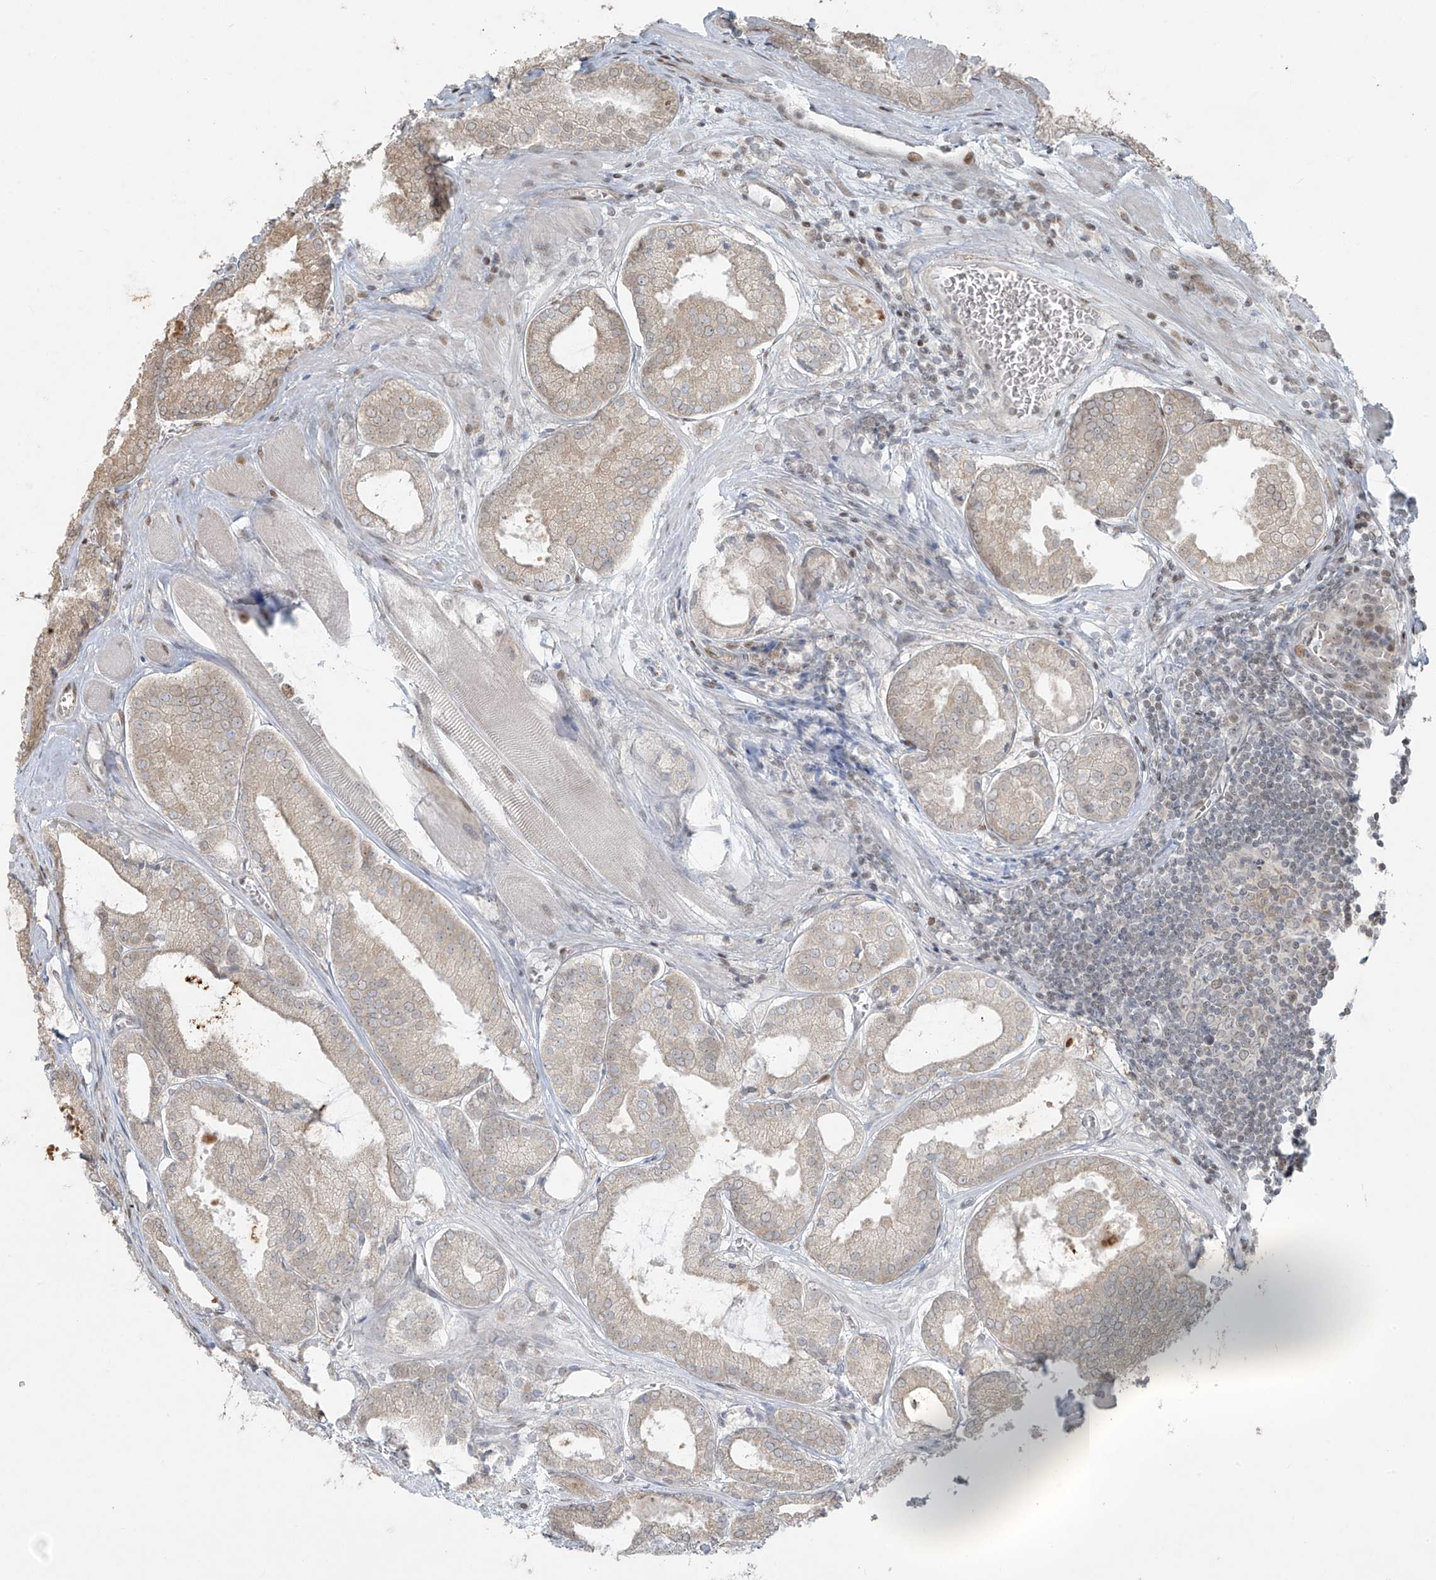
{"staining": {"intensity": "negative", "quantity": "none", "location": "none"}, "tissue": "prostate cancer", "cell_type": "Tumor cells", "image_type": "cancer", "snomed": [{"axis": "morphology", "description": "Adenocarcinoma, Low grade"}, {"axis": "topography", "description": "Prostate"}], "caption": "The photomicrograph displays no significant expression in tumor cells of prostate adenocarcinoma (low-grade).", "gene": "TTC22", "patient": {"sex": "male", "age": 67}}